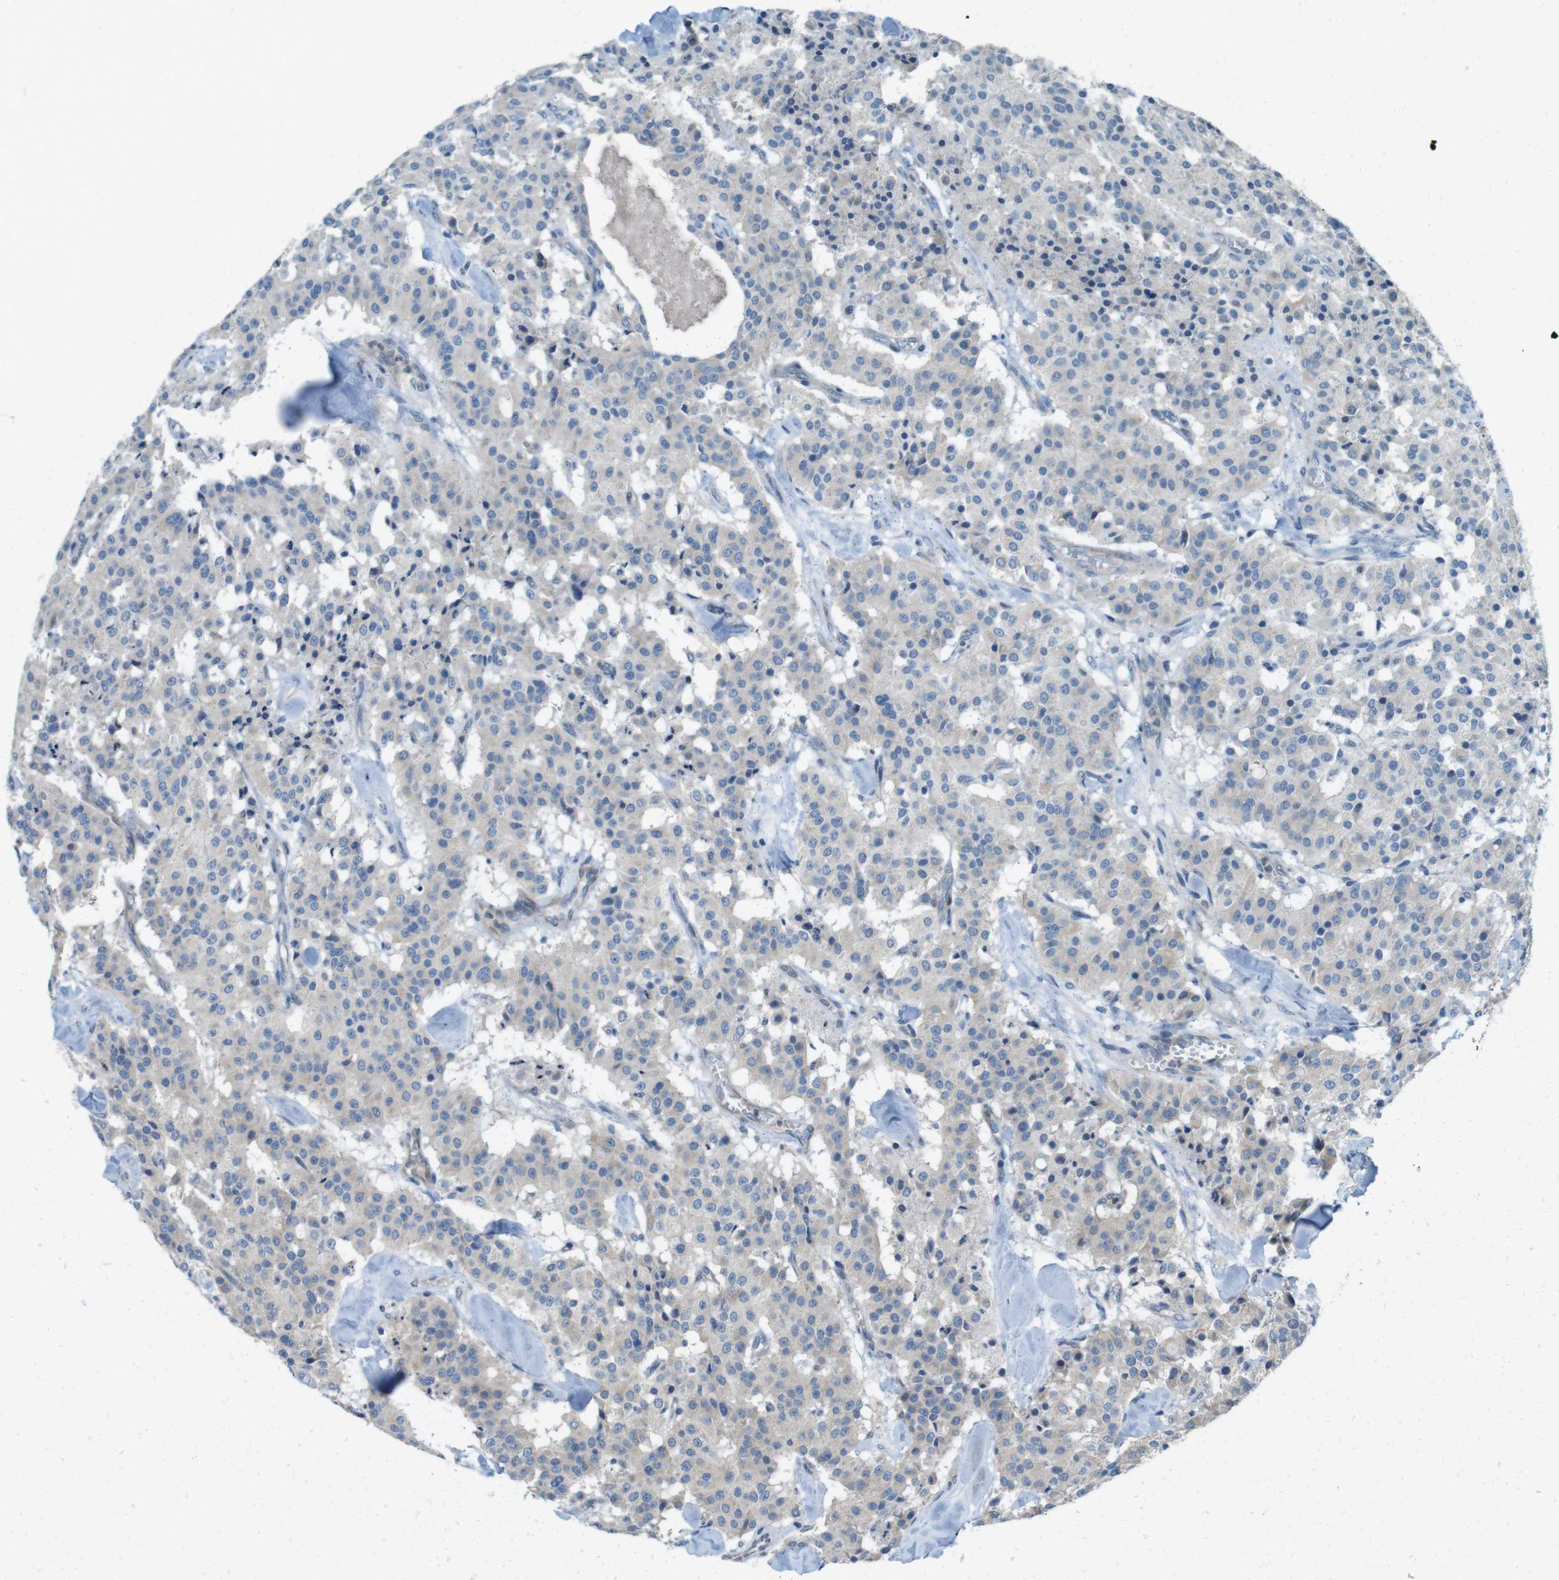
{"staining": {"intensity": "negative", "quantity": "none", "location": "none"}, "tissue": "carcinoid", "cell_type": "Tumor cells", "image_type": "cancer", "snomed": [{"axis": "morphology", "description": "Carcinoid, malignant, NOS"}, {"axis": "topography", "description": "Lung"}], "caption": "Tumor cells are negative for protein expression in human malignant carcinoid.", "gene": "SKI", "patient": {"sex": "male", "age": 30}}